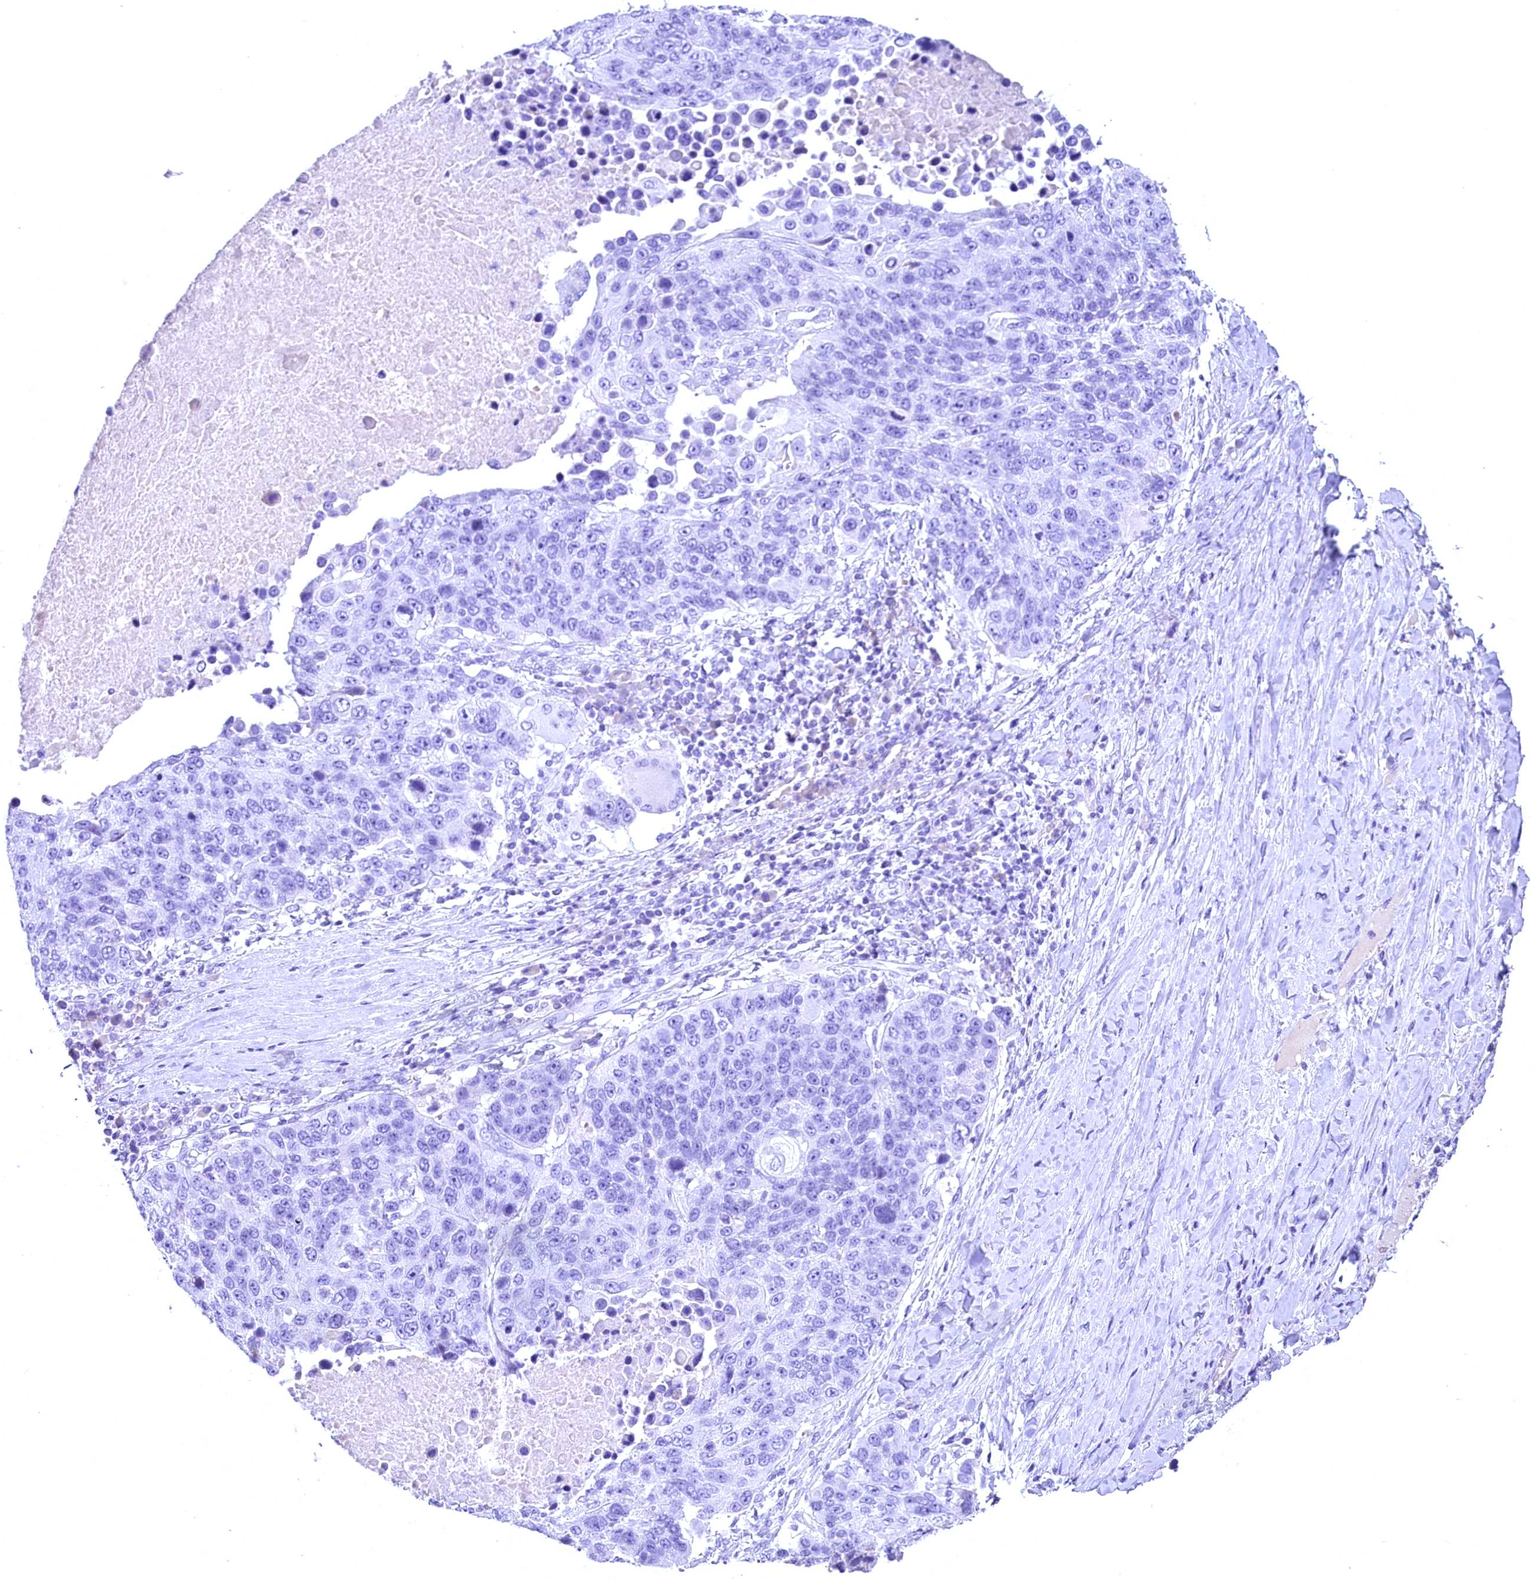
{"staining": {"intensity": "negative", "quantity": "none", "location": "none"}, "tissue": "lung cancer", "cell_type": "Tumor cells", "image_type": "cancer", "snomed": [{"axis": "morphology", "description": "Normal tissue, NOS"}, {"axis": "morphology", "description": "Squamous cell carcinoma, NOS"}, {"axis": "topography", "description": "Lymph node"}, {"axis": "topography", "description": "Lung"}], "caption": "High magnification brightfield microscopy of lung cancer stained with DAB (brown) and counterstained with hematoxylin (blue): tumor cells show no significant staining.", "gene": "SKIDA1", "patient": {"sex": "male", "age": 66}}